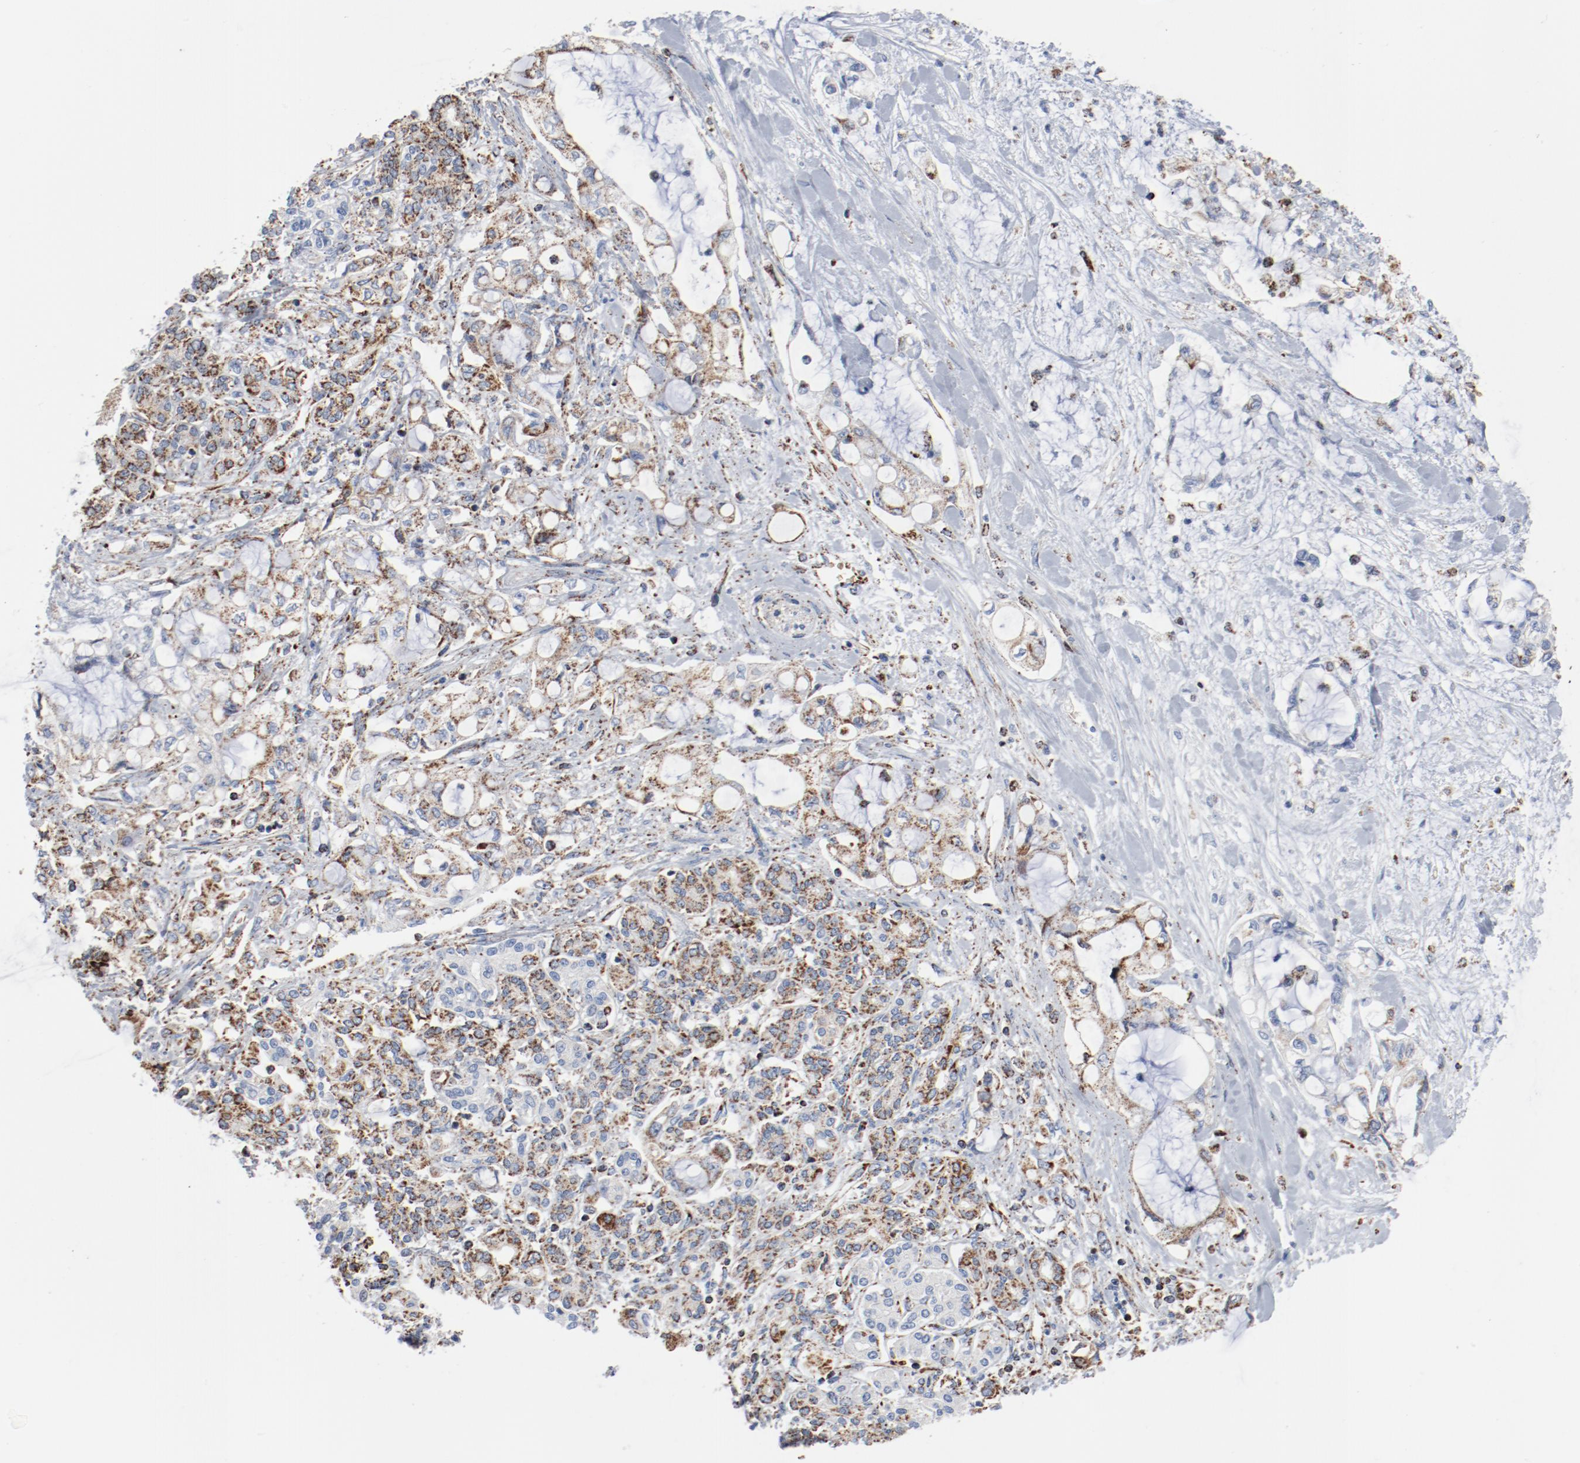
{"staining": {"intensity": "moderate", "quantity": ">75%", "location": "cytoplasmic/membranous"}, "tissue": "pancreatic cancer", "cell_type": "Tumor cells", "image_type": "cancer", "snomed": [{"axis": "morphology", "description": "Adenocarcinoma, NOS"}, {"axis": "topography", "description": "Pancreas"}], "caption": "Immunohistochemical staining of pancreatic adenocarcinoma shows medium levels of moderate cytoplasmic/membranous positivity in about >75% of tumor cells.", "gene": "NDUFB8", "patient": {"sex": "female", "age": 70}}